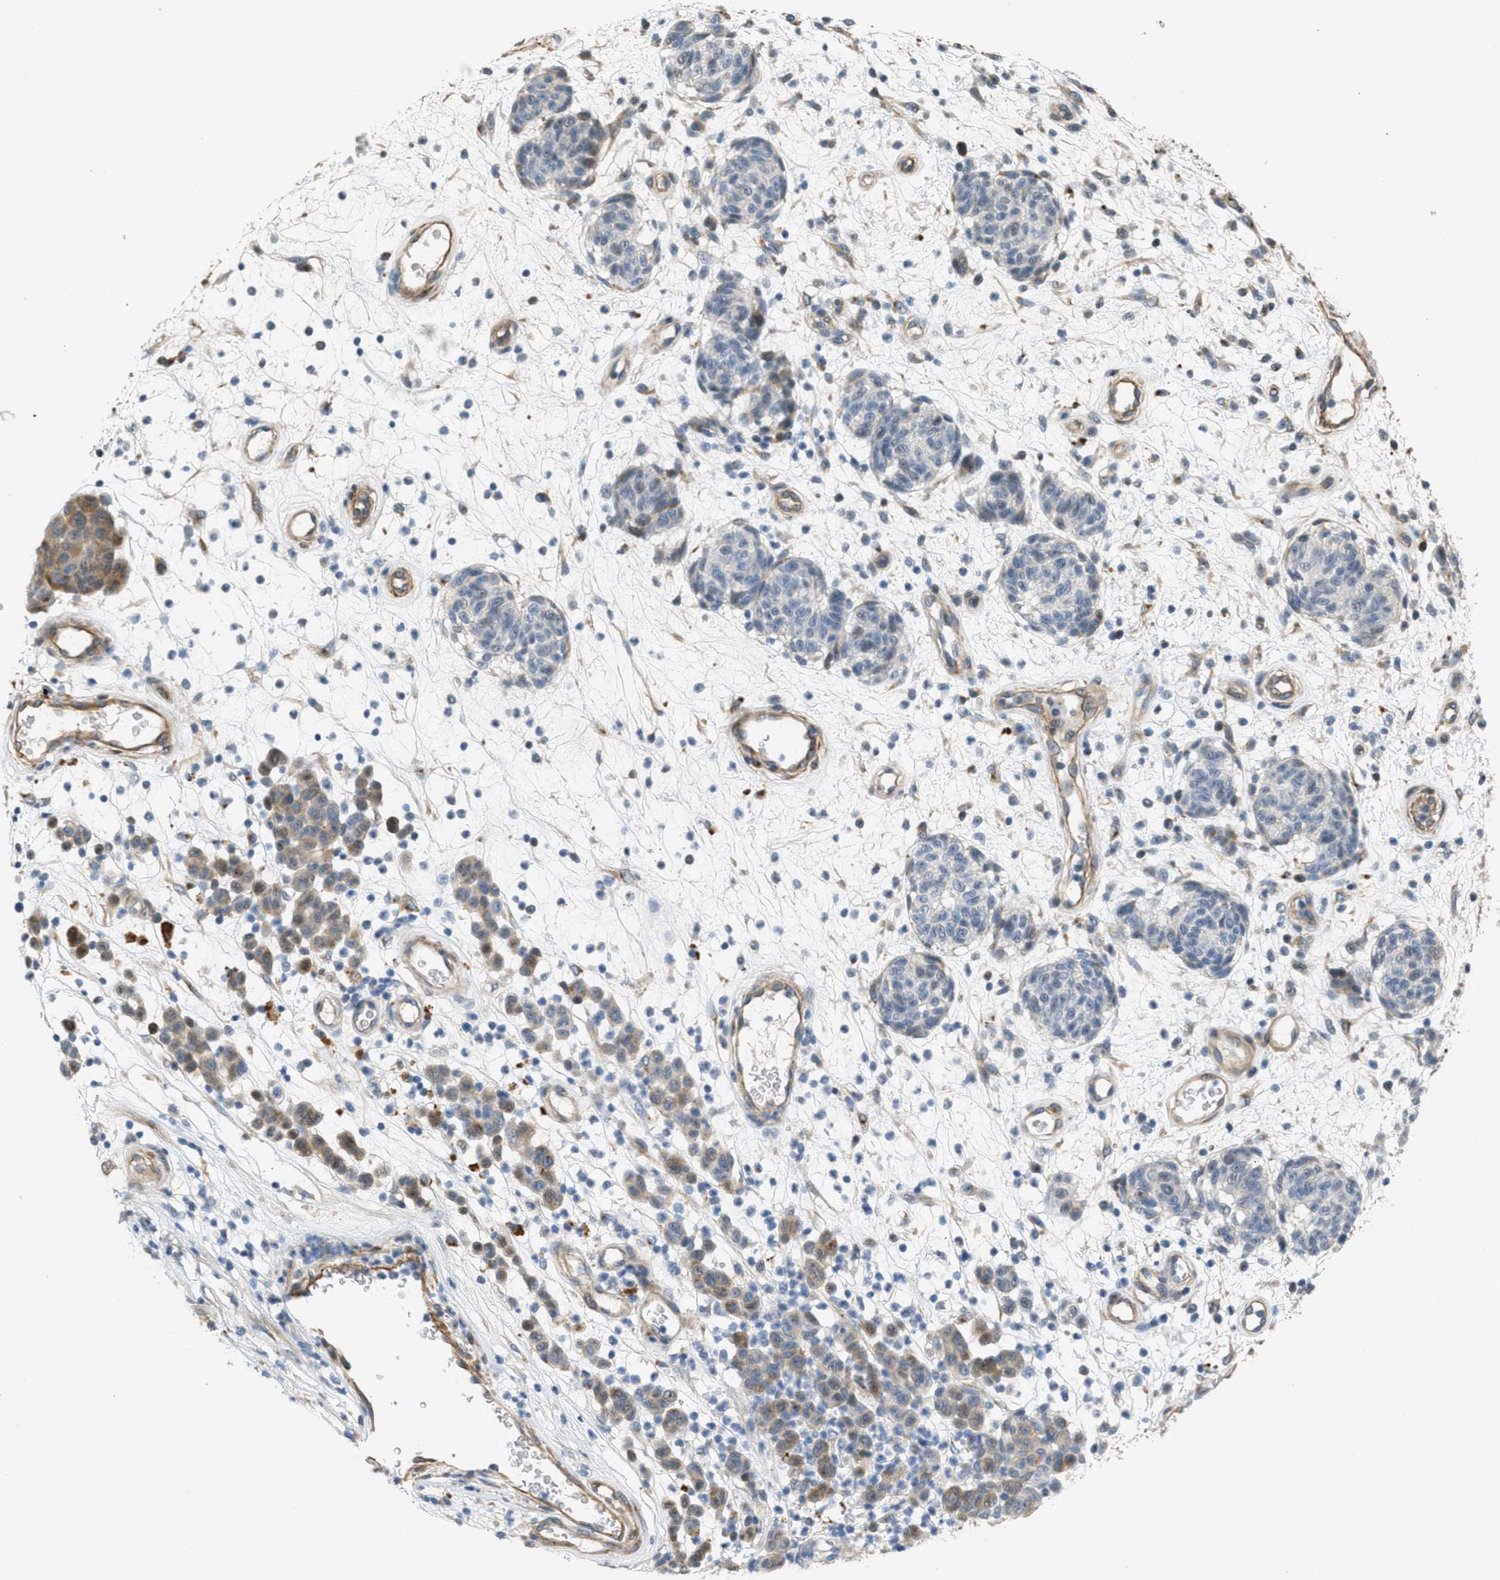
{"staining": {"intensity": "weak", "quantity": "<25%", "location": "cytoplasmic/membranous"}, "tissue": "melanoma", "cell_type": "Tumor cells", "image_type": "cancer", "snomed": [{"axis": "morphology", "description": "Malignant melanoma, NOS"}, {"axis": "topography", "description": "Skin"}], "caption": "There is no significant staining in tumor cells of melanoma.", "gene": "ADCY5", "patient": {"sex": "male", "age": 59}}